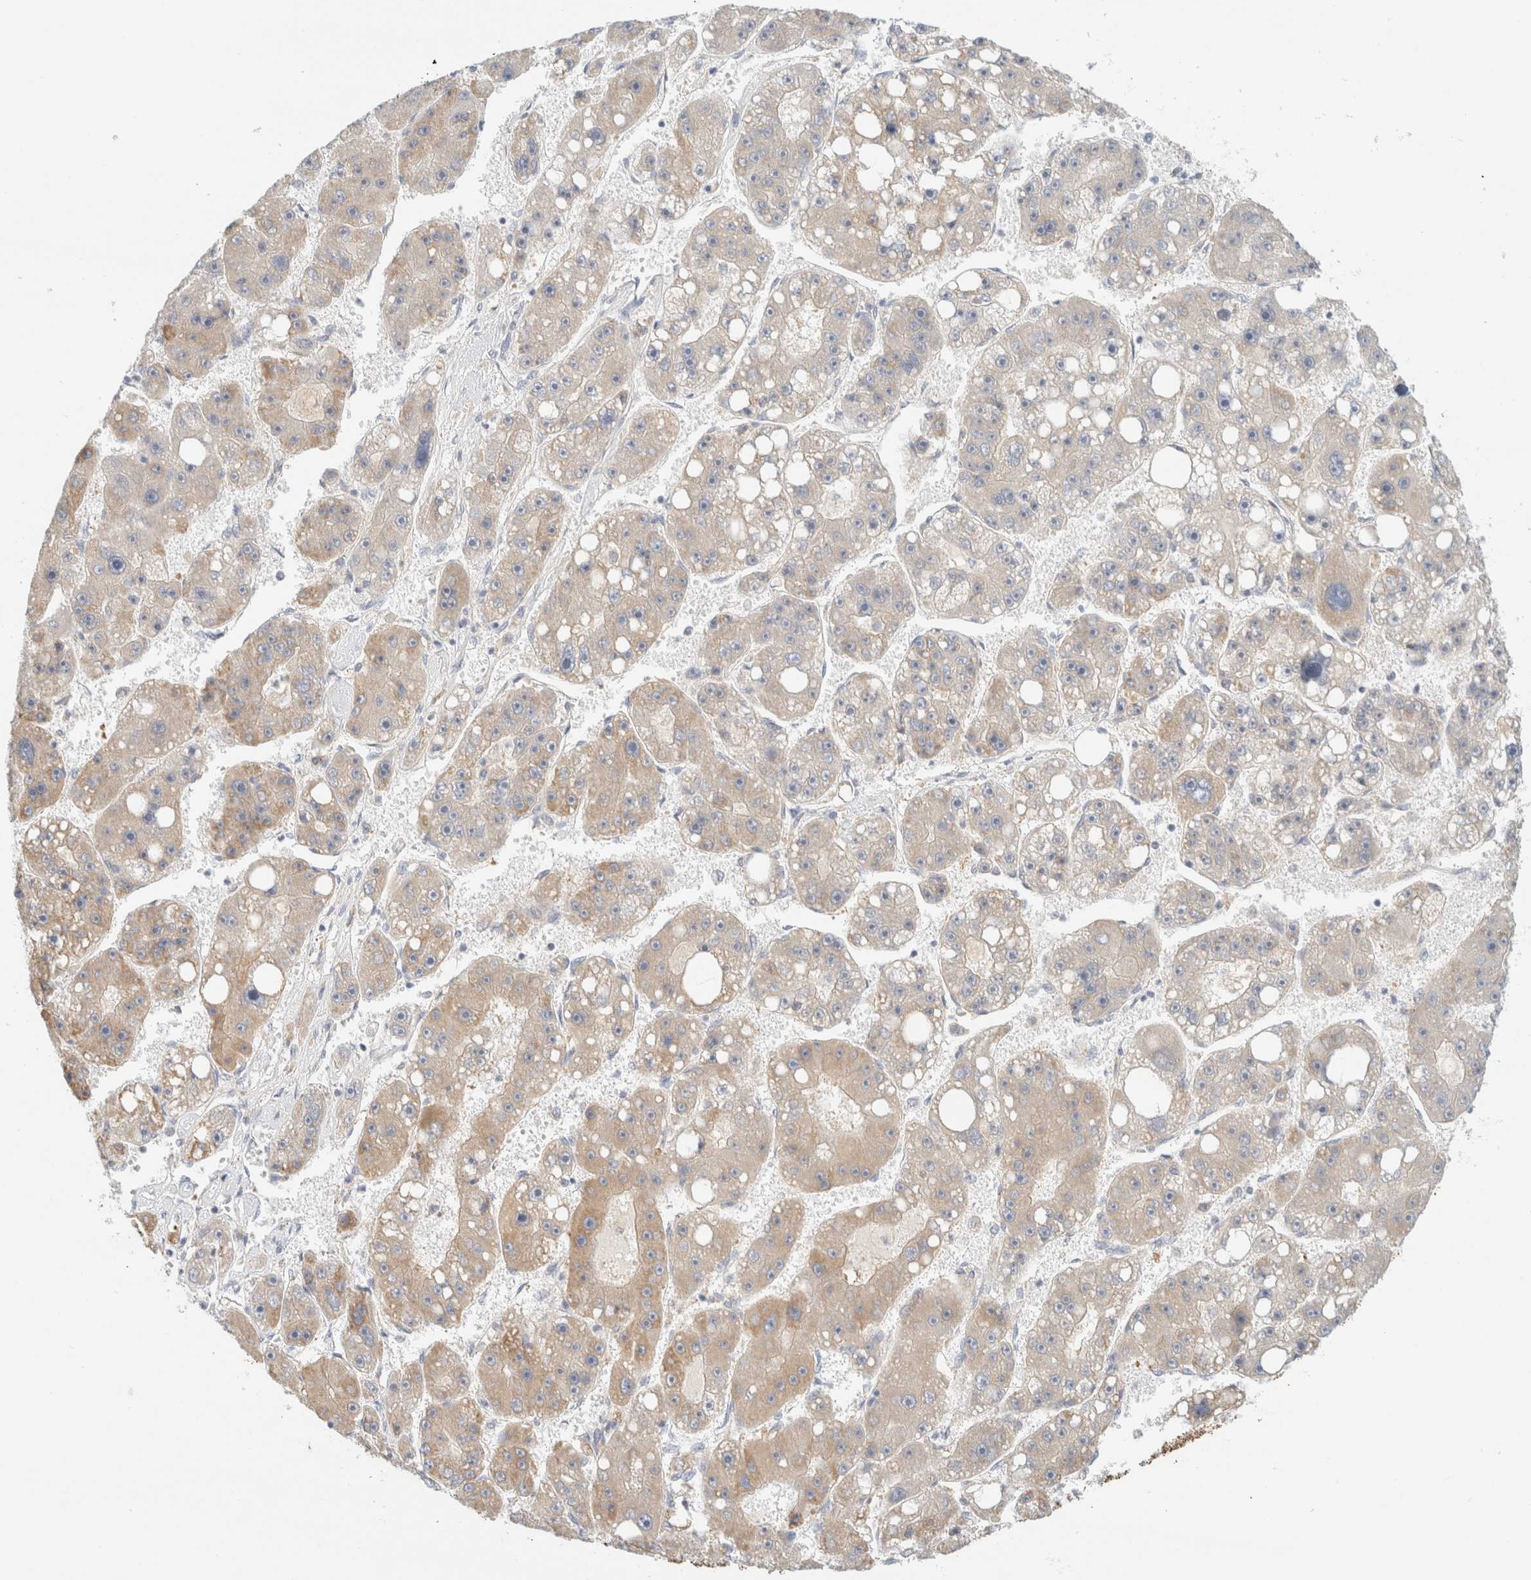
{"staining": {"intensity": "weak", "quantity": "<25%", "location": "cytoplasmic/membranous"}, "tissue": "liver cancer", "cell_type": "Tumor cells", "image_type": "cancer", "snomed": [{"axis": "morphology", "description": "Carcinoma, Hepatocellular, NOS"}, {"axis": "topography", "description": "Liver"}], "caption": "Immunohistochemistry of liver hepatocellular carcinoma shows no expression in tumor cells.", "gene": "HDHD3", "patient": {"sex": "female", "age": 61}}